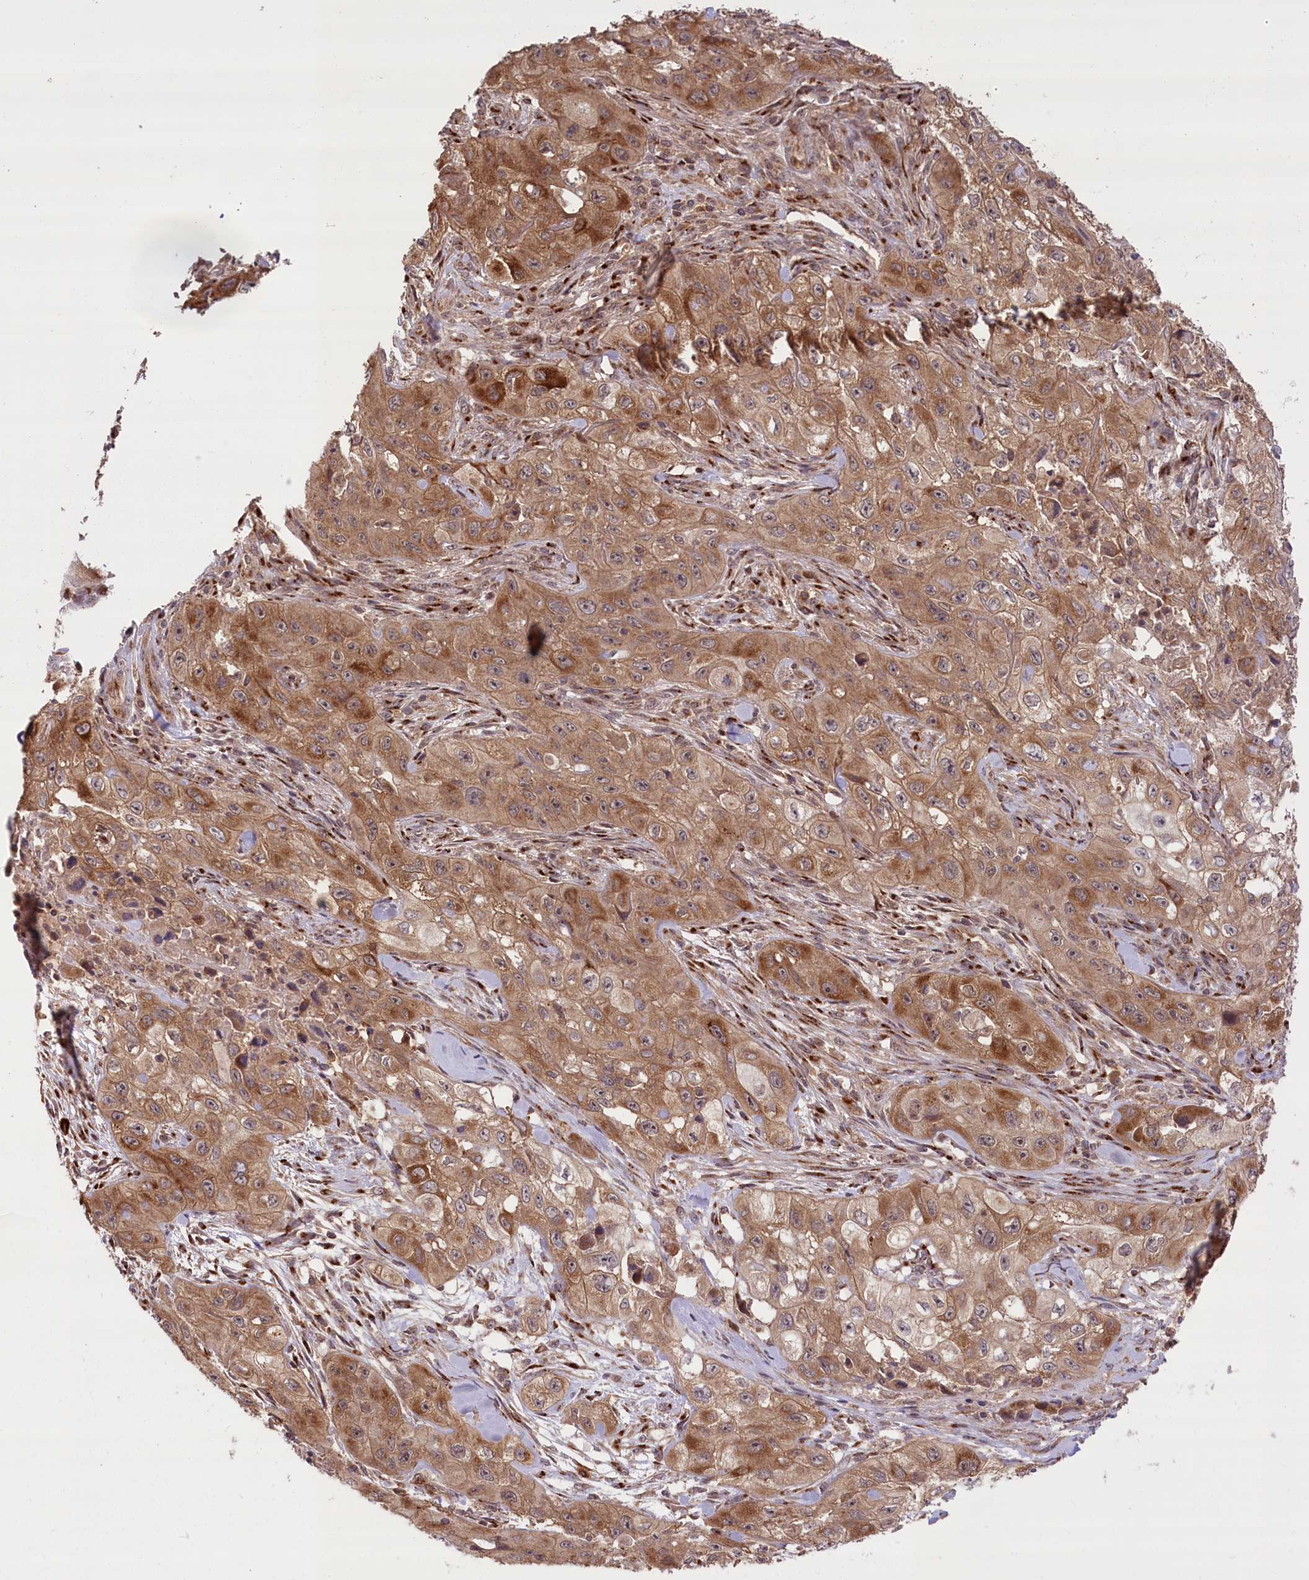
{"staining": {"intensity": "moderate", "quantity": ">75%", "location": "cytoplasmic/membranous"}, "tissue": "skin cancer", "cell_type": "Tumor cells", "image_type": "cancer", "snomed": [{"axis": "morphology", "description": "Squamous cell carcinoma, NOS"}, {"axis": "topography", "description": "Skin"}, {"axis": "topography", "description": "Subcutis"}], "caption": "Squamous cell carcinoma (skin) tissue shows moderate cytoplasmic/membranous staining in about >75% of tumor cells", "gene": "CARD19", "patient": {"sex": "male", "age": 73}}